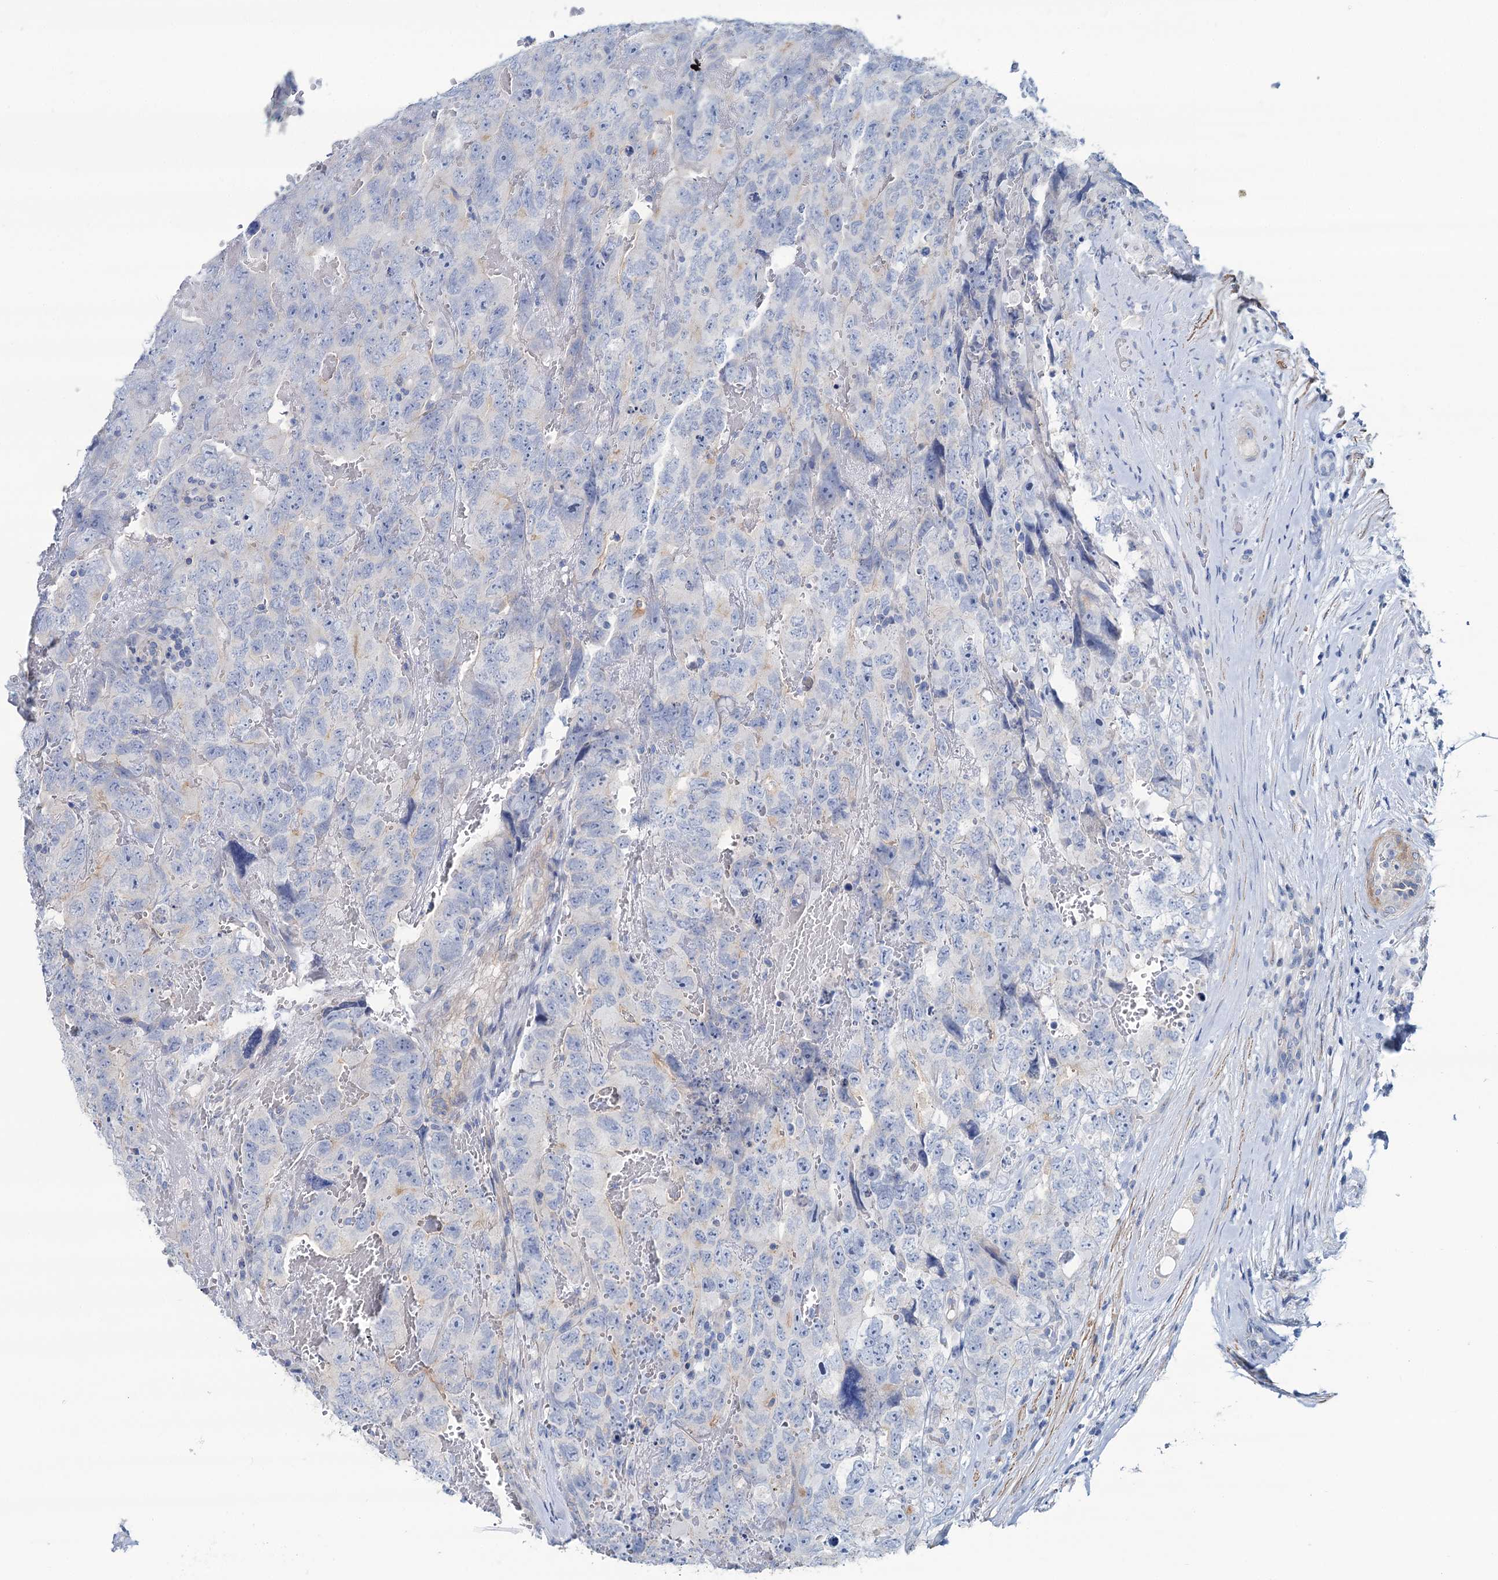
{"staining": {"intensity": "negative", "quantity": "none", "location": "none"}, "tissue": "testis cancer", "cell_type": "Tumor cells", "image_type": "cancer", "snomed": [{"axis": "morphology", "description": "Carcinoma, Embryonal, NOS"}, {"axis": "topography", "description": "Testis"}], "caption": "A photomicrograph of testis cancer stained for a protein demonstrates no brown staining in tumor cells.", "gene": "SLC1A3", "patient": {"sex": "male", "age": 45}}